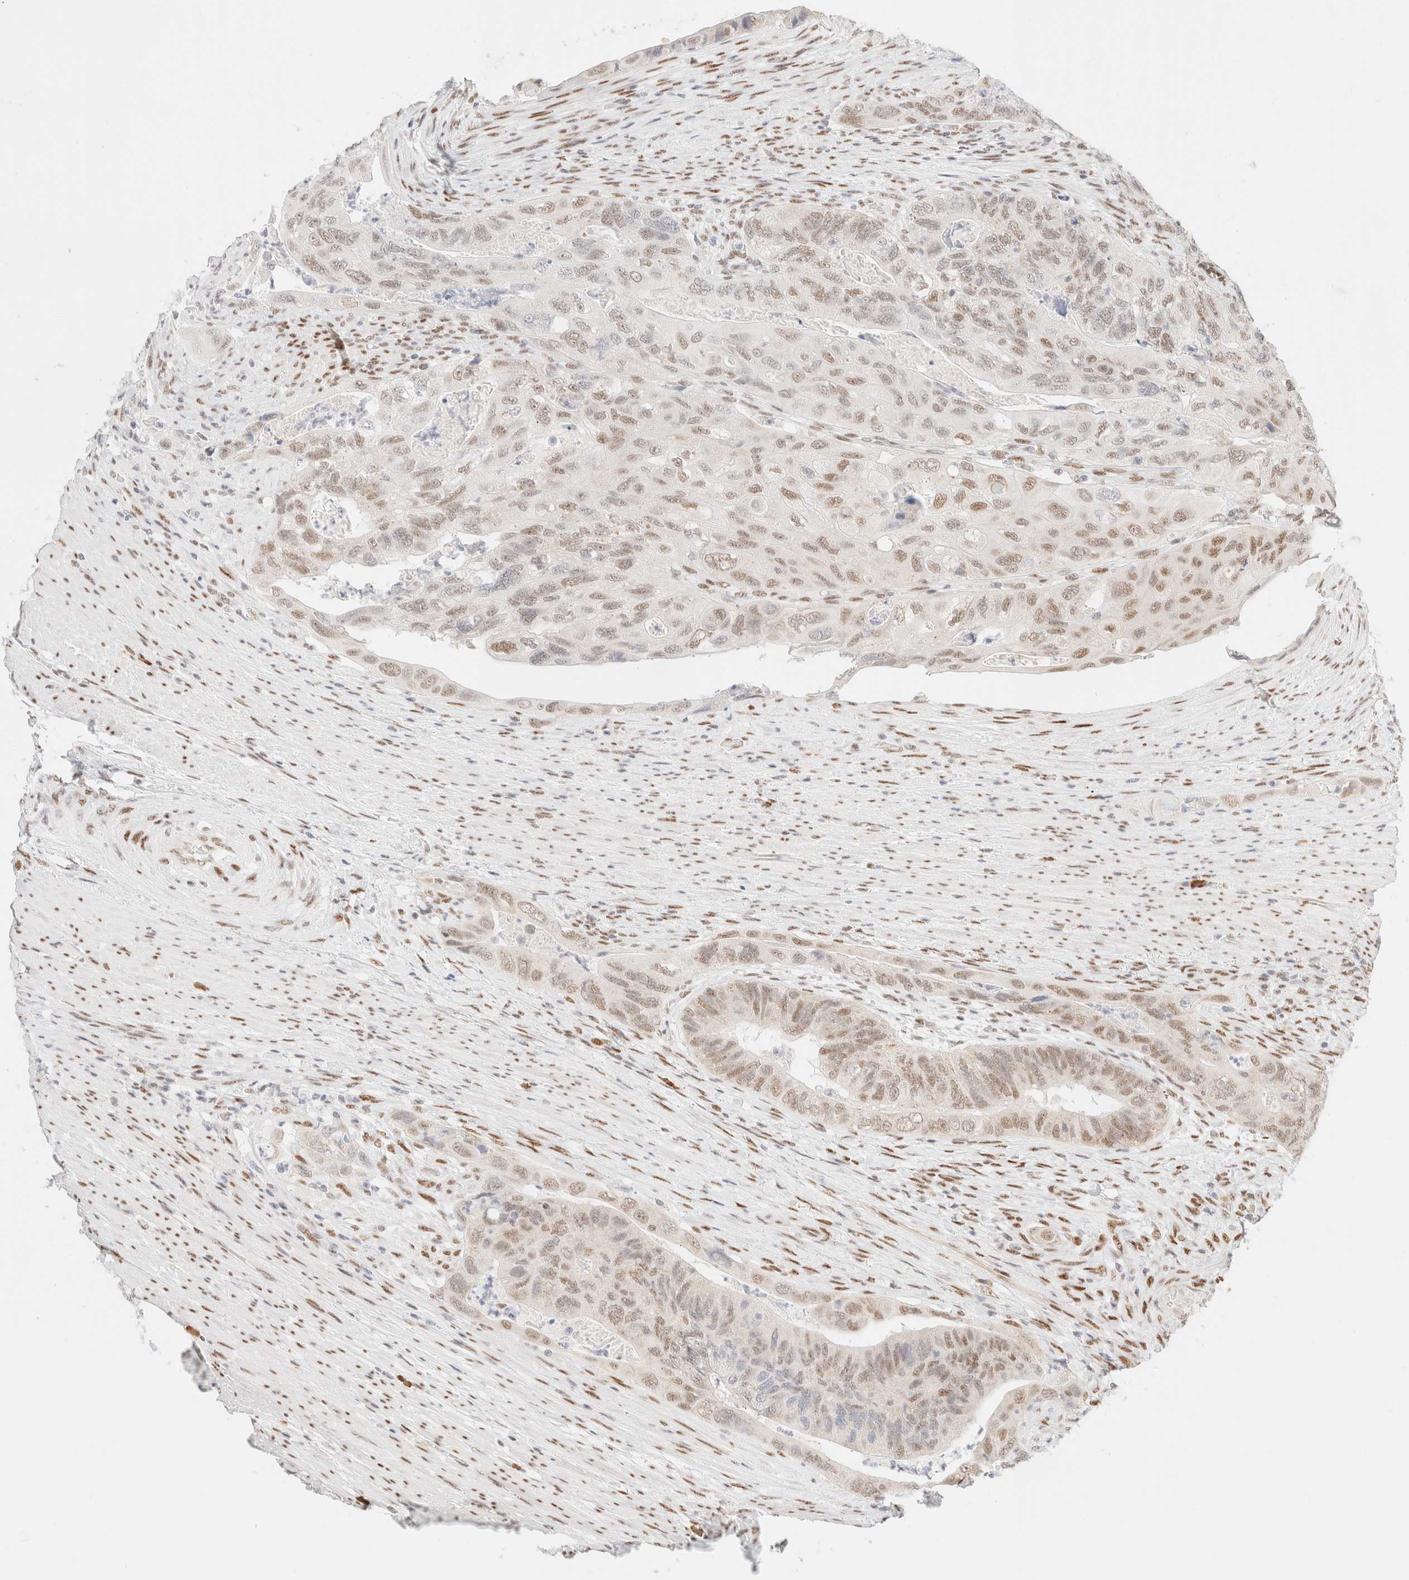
{"staining": {"intensity": "moderate", "quantity": ">75%", "location": "nuclear"}, "tissue": "colorectal cancer", "cell_type": "Tumor cells", "image_type": "cancer", "snomed": [{"axis": "morphology", "description": "Adenocarcinoma, NOS"}, {"axis": "topography", "description": "Rectum"}], "caption": "Colorectal cancer stained for a protein (brown) exhibits moderate nuclear positive positivity in about >75% of tumor cells.", "gene": "CIC", "patient": {"sex": "male", "age": 63}}